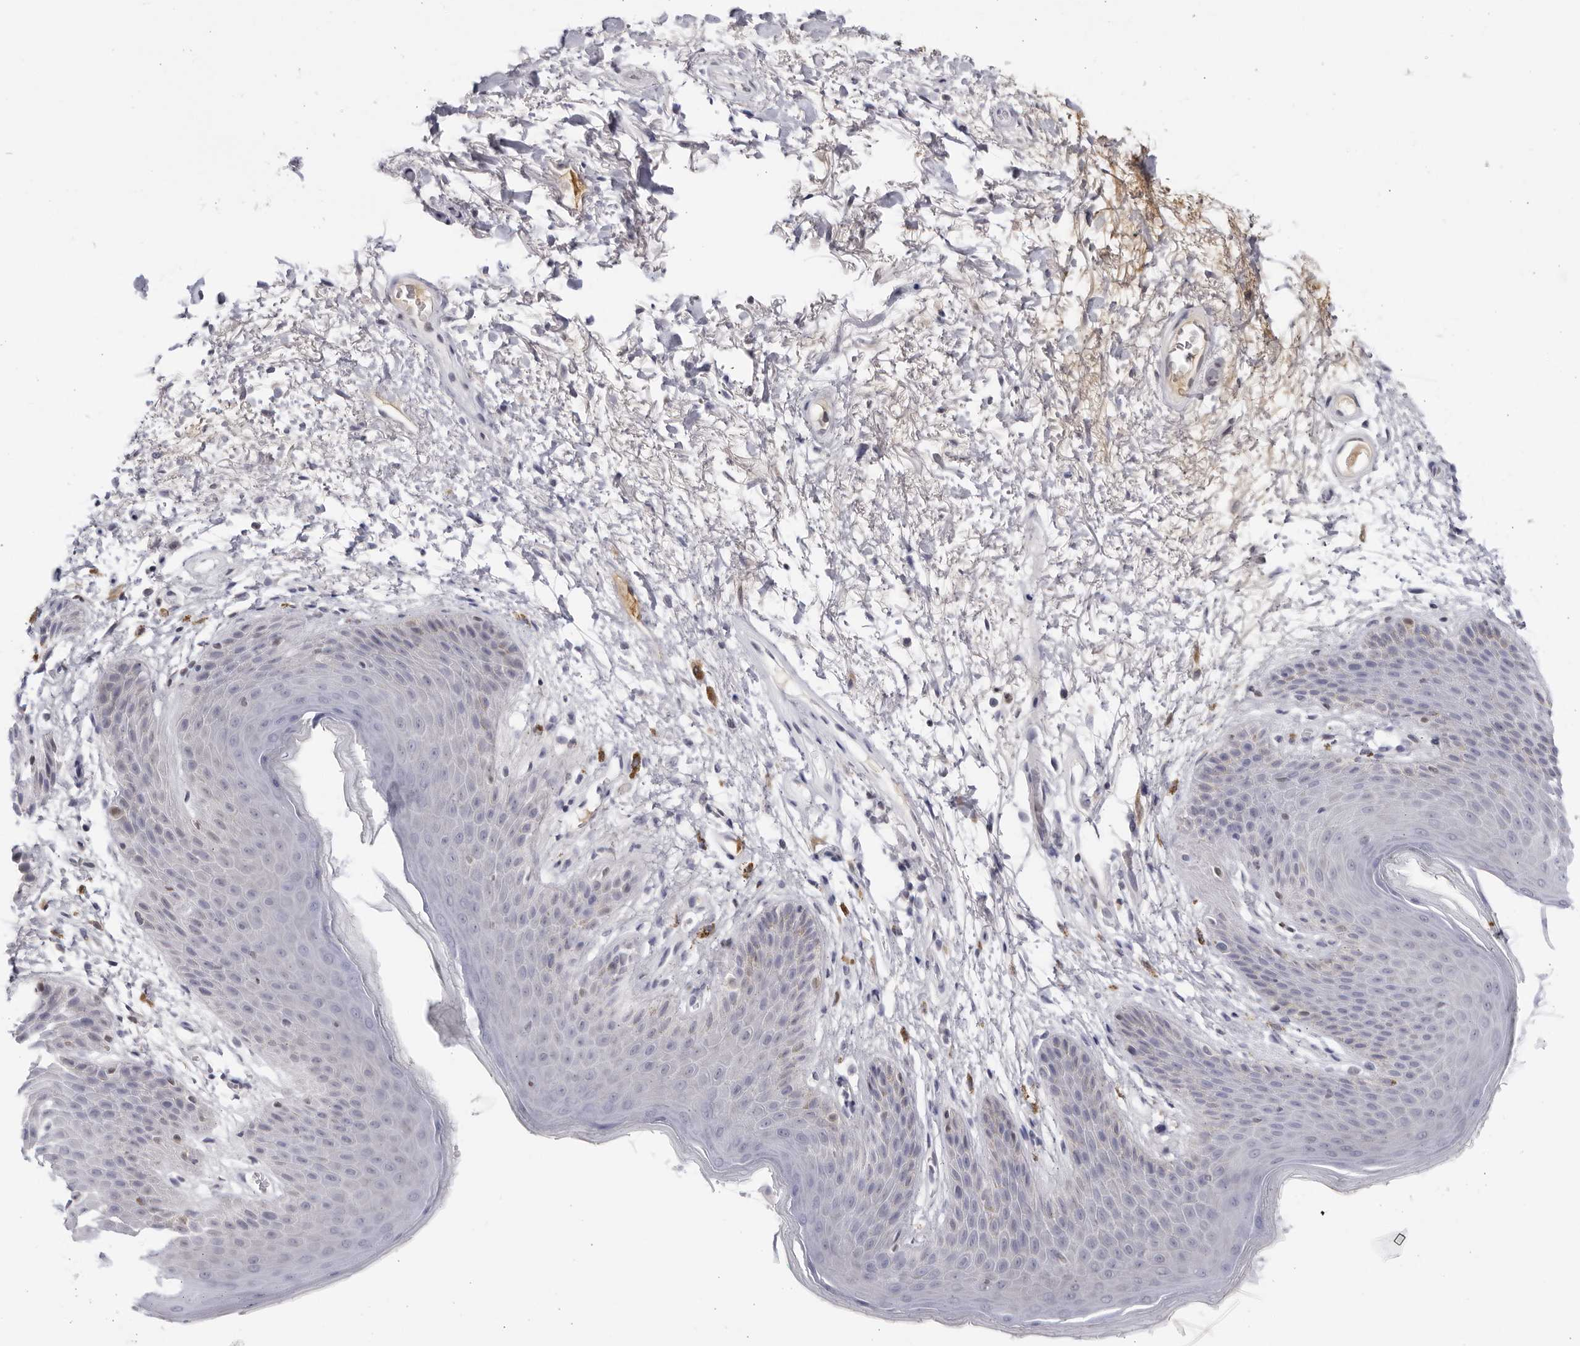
{"staining": {"intensity": "moderate", "quantity": "<25%", "location": "cytoplasmic/membranous,nuclear"}, "tissue": "skin", "cell_type": "Epidermal cells", "image_type": "normal", "snomed": [{"axis": "morphology", "description": "Normal tissue, NOS"}, {"axis": "topography", "description": "Anal"}], "caption": "Protein expression analysis of normal skin shows moderate cytoplasmic/membranous,nuclear staining in about <25% of epidermal cells. The protein is shown in brown color, while the nuclei are stained blue.", "gene": "CNBD1", "patient": {"sex": "male", "age": 74}}